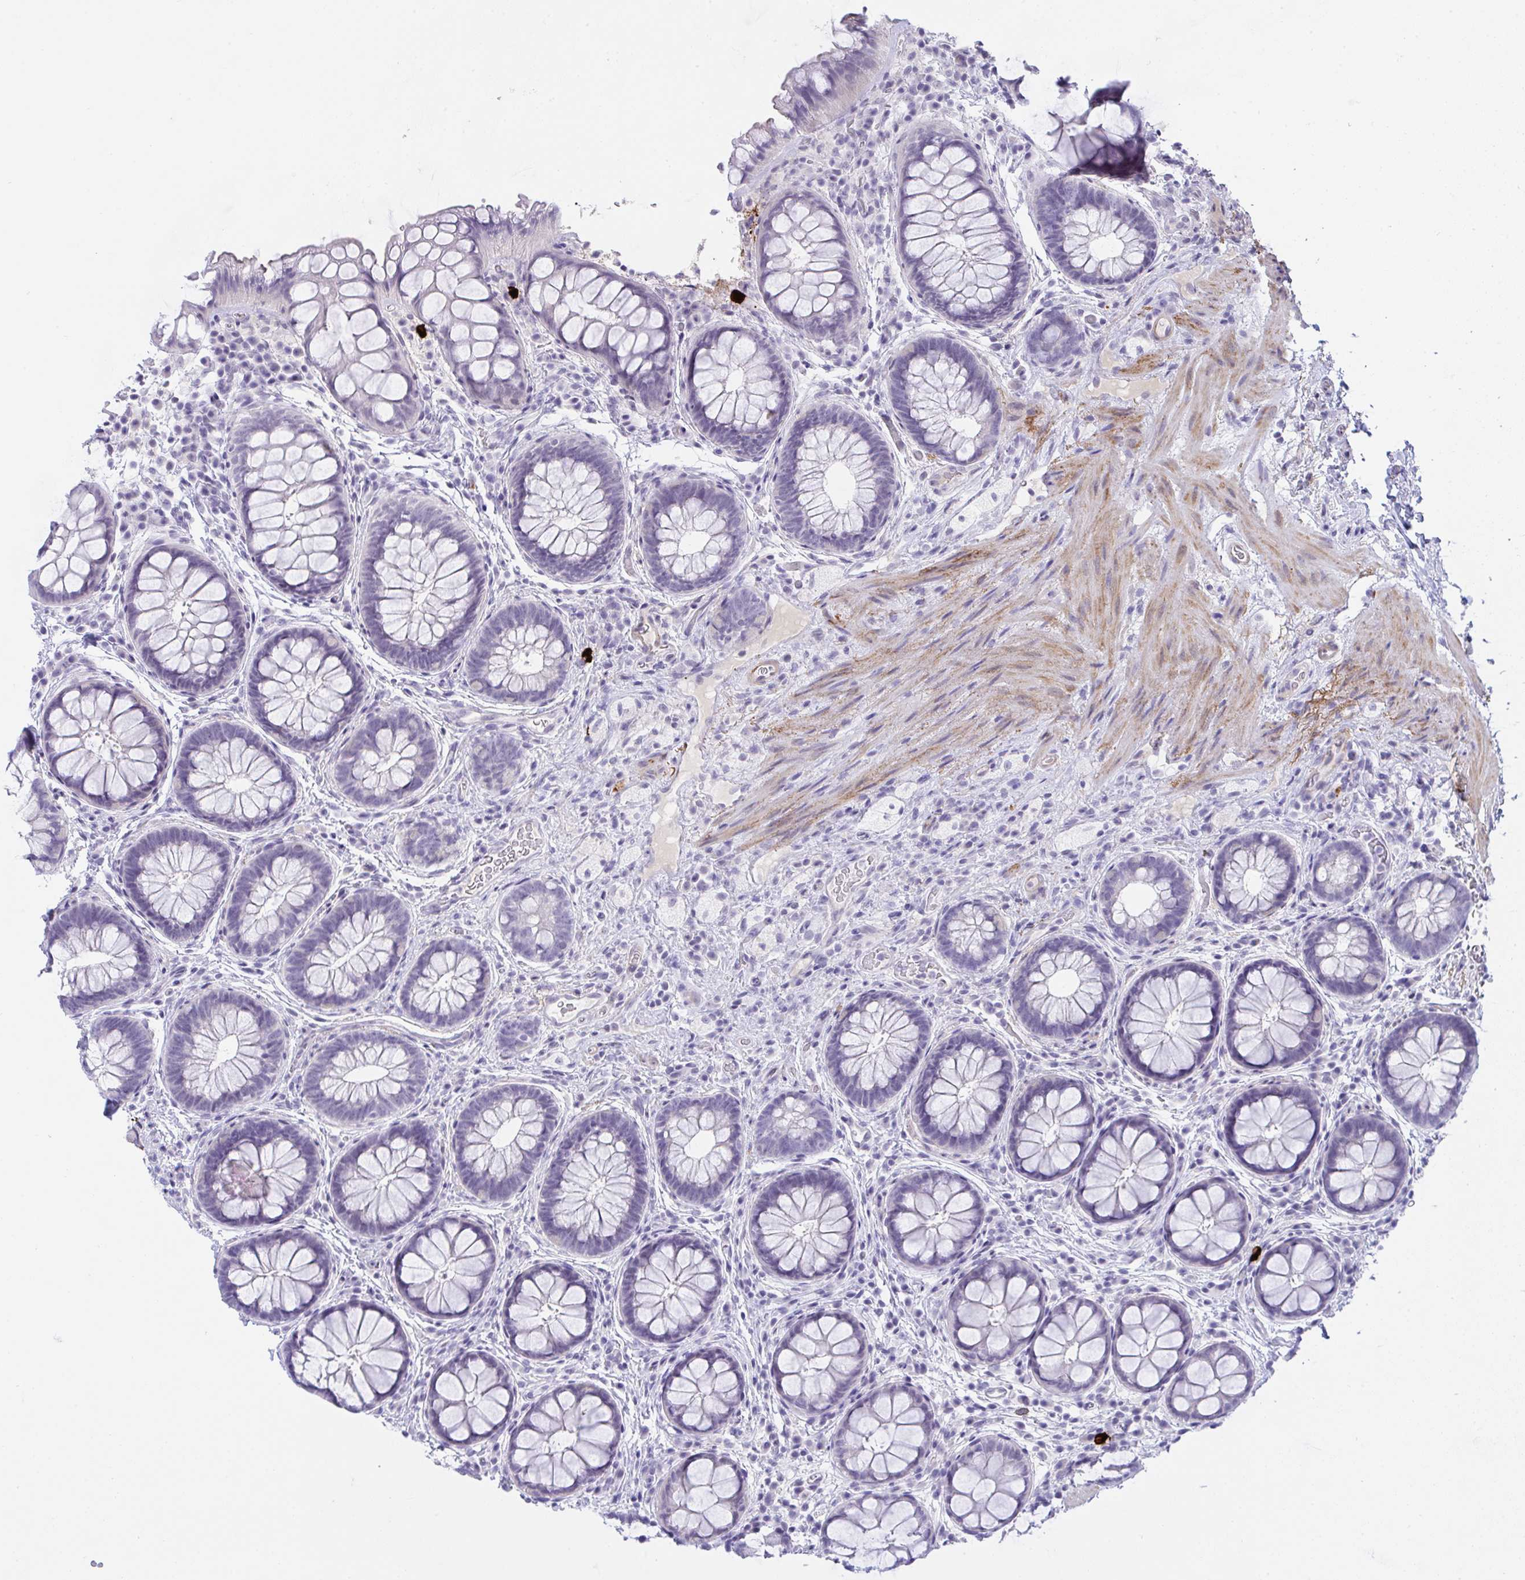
{"staining": {"intensity": "negative", "quantity": "none", "location": "none"}, "tissue": "rectum", "cell_type": "Glandular cells", "image_type": "normal", "snomed": [{"axis": "morphology", "description": "Normal tissue, NOS"}, {"axis": "topography", "description": "Rectum"}], "caption": "IHC image of unremarkable human rectum stained for a protein (brown), which exhibits no positivity in glandular cells. (DAB (3,3'-diaminobenzidine) immunohistochemistry (IHC) visualized using brightfield microscopy, high magnification).", "gene": "KMT2E", "patient": {"sex": "female", "age": 69}}